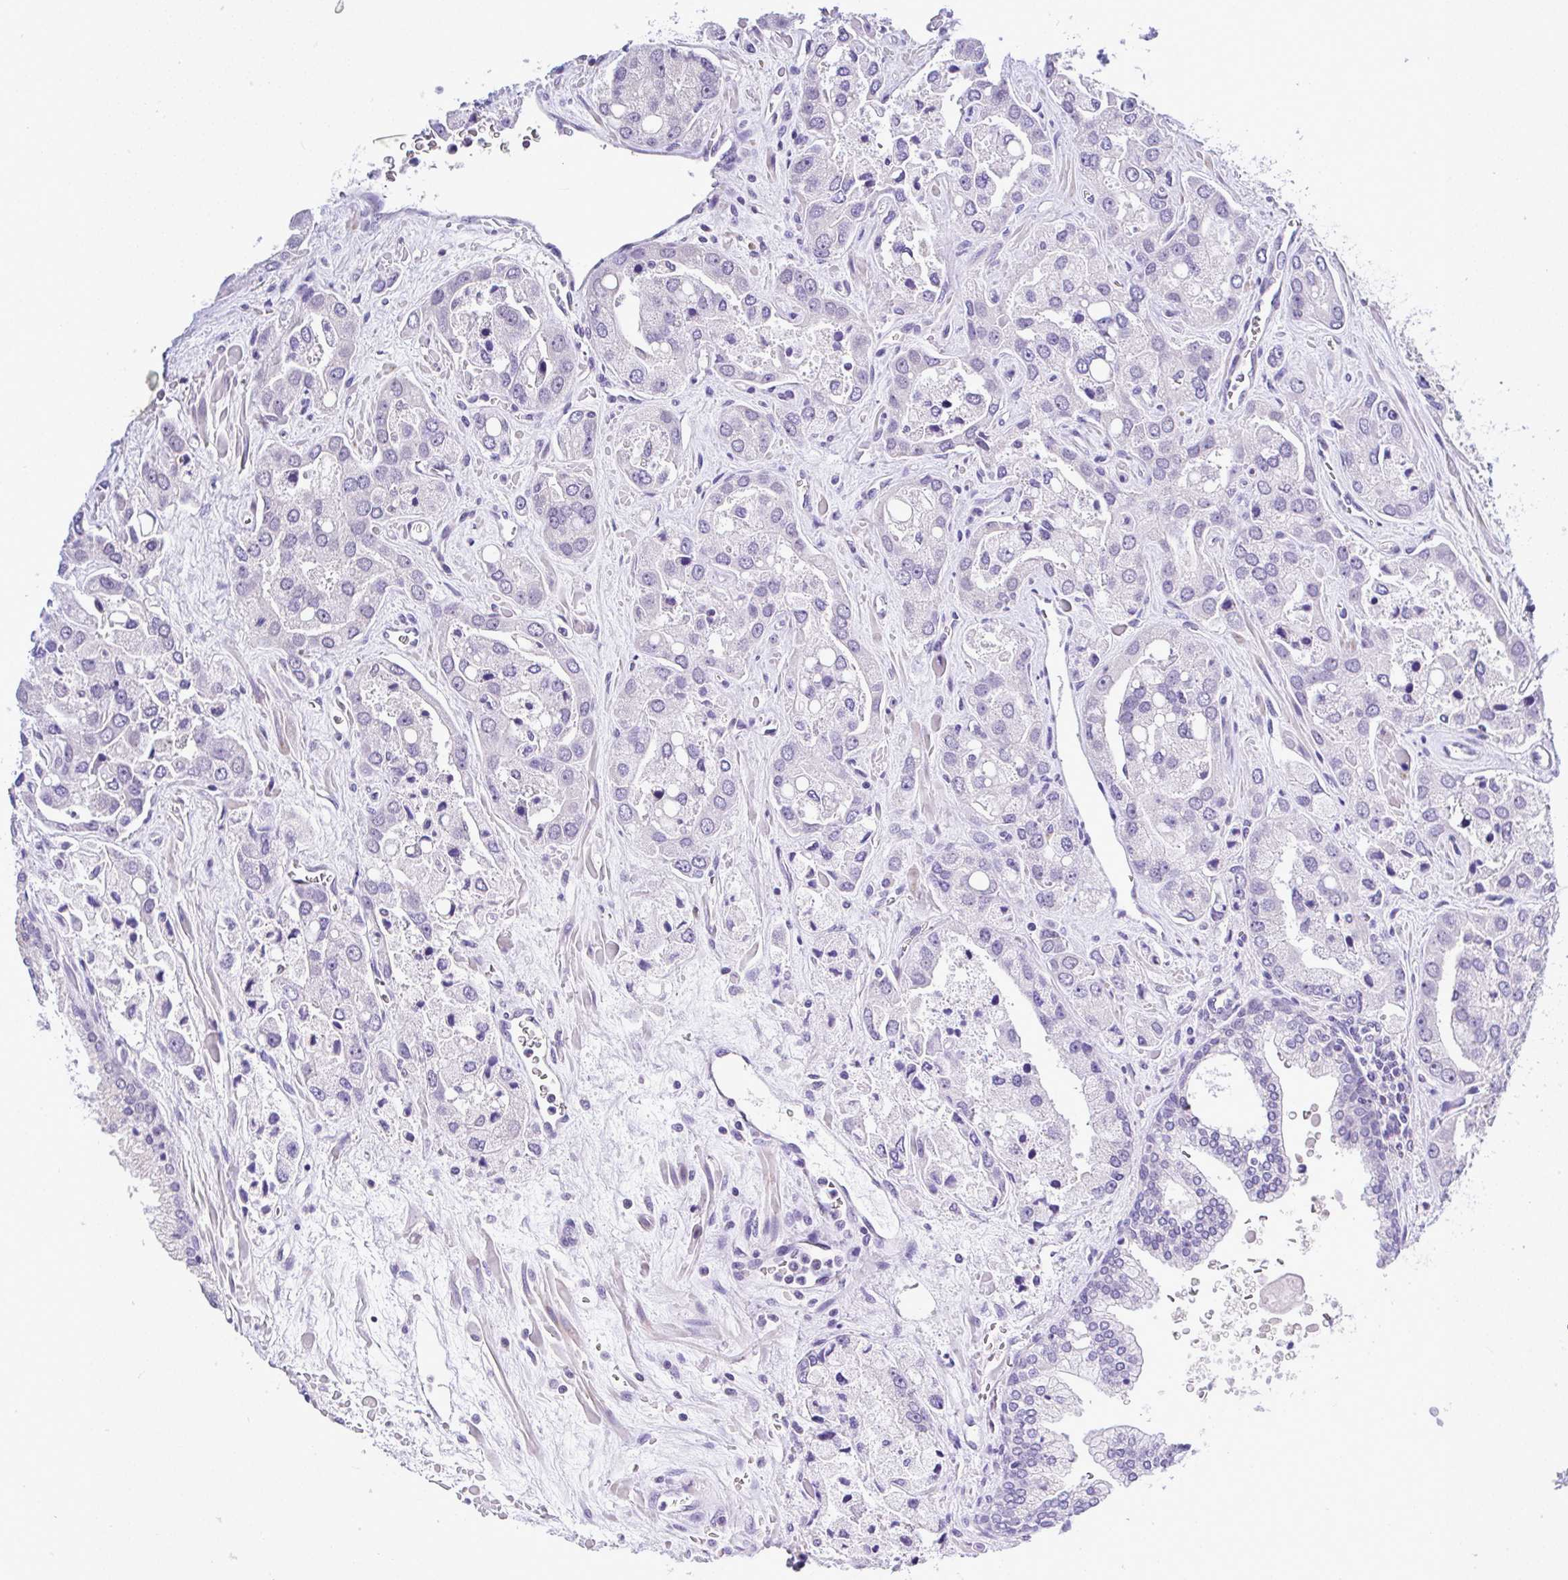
{"staining": {"intensity": "negative", "quantity": "none", "location": "none"}, "tissue": "prostate cancer", "cell_type": "Tumor cells", "image_type": "cancer", "snomed": [{"axis": "morphology", "description": "Normal tissue, NOS"}, {"axis": "morphology", "description": "Adenocarcinoma, High grade"}, {"axis": "topography", "description": "Prostate"}, {"axis": "topography", "description": "Peripheral nerve tissue"}], "caption": "IHC of human prostate cancer reveals no staining in tumor cells.", "gene": "CTU1", "patient": {"sex": "male", "age": 68}}